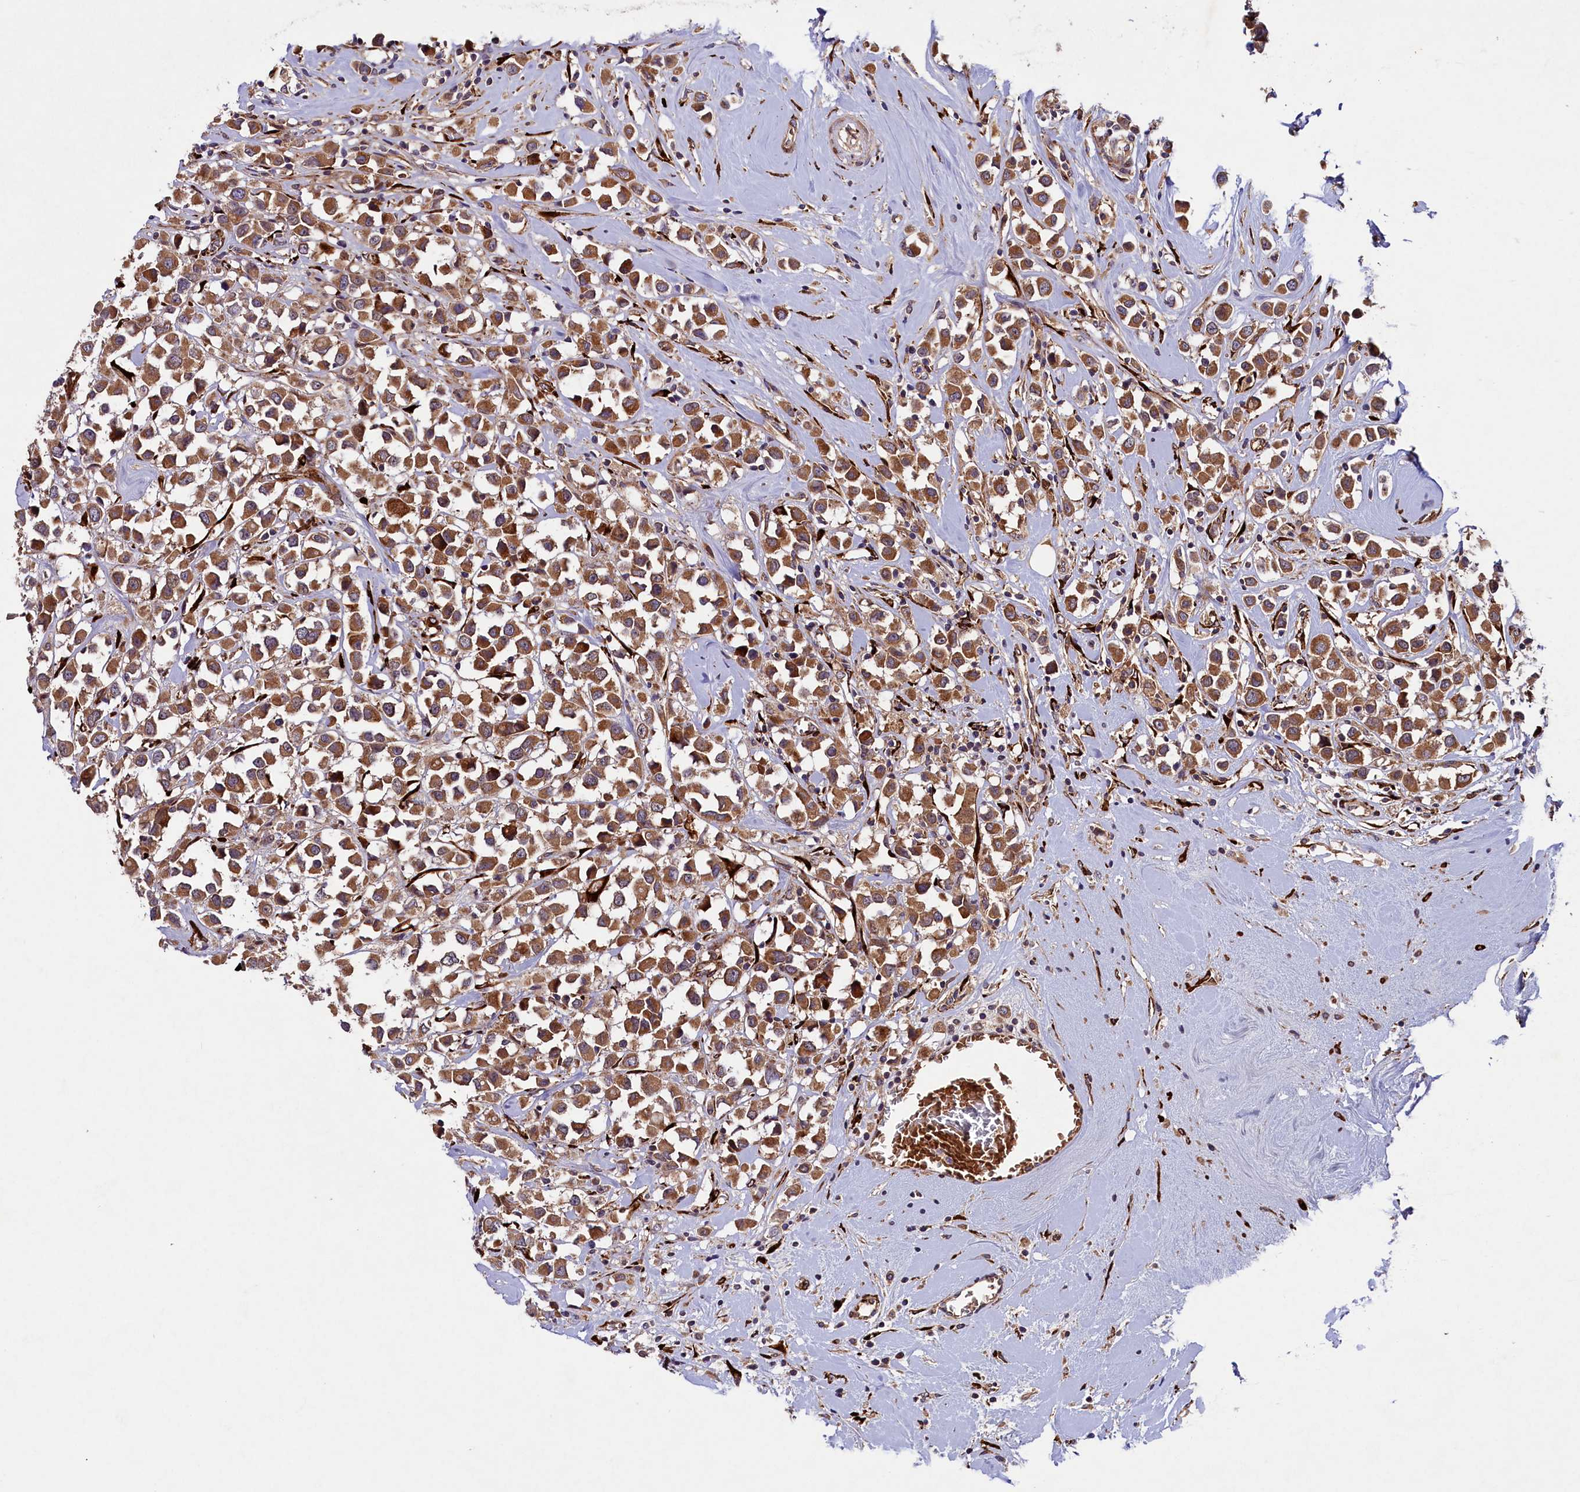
{"staining": {"intensity": "moderate", "quantity": ">75%", "location": "cytoplasmic/membranous"}, "tissue": "breast cancer", "cell_type": "Tumor cells", "image_type": "cancer", "snomed": [{"axis": "morphology", "description": "Duct carcinoma"}, {"axis": "topography", "description": "Breast"}], "caption": "Protein expression analysis of breast cancer (intraductal carcinoma) exhibits moderate cytoplasmic/membranous staining in about >75% of tumor cells.", "gene": "ARRDC4", "patient": {"sex": "female", "age": 61}}